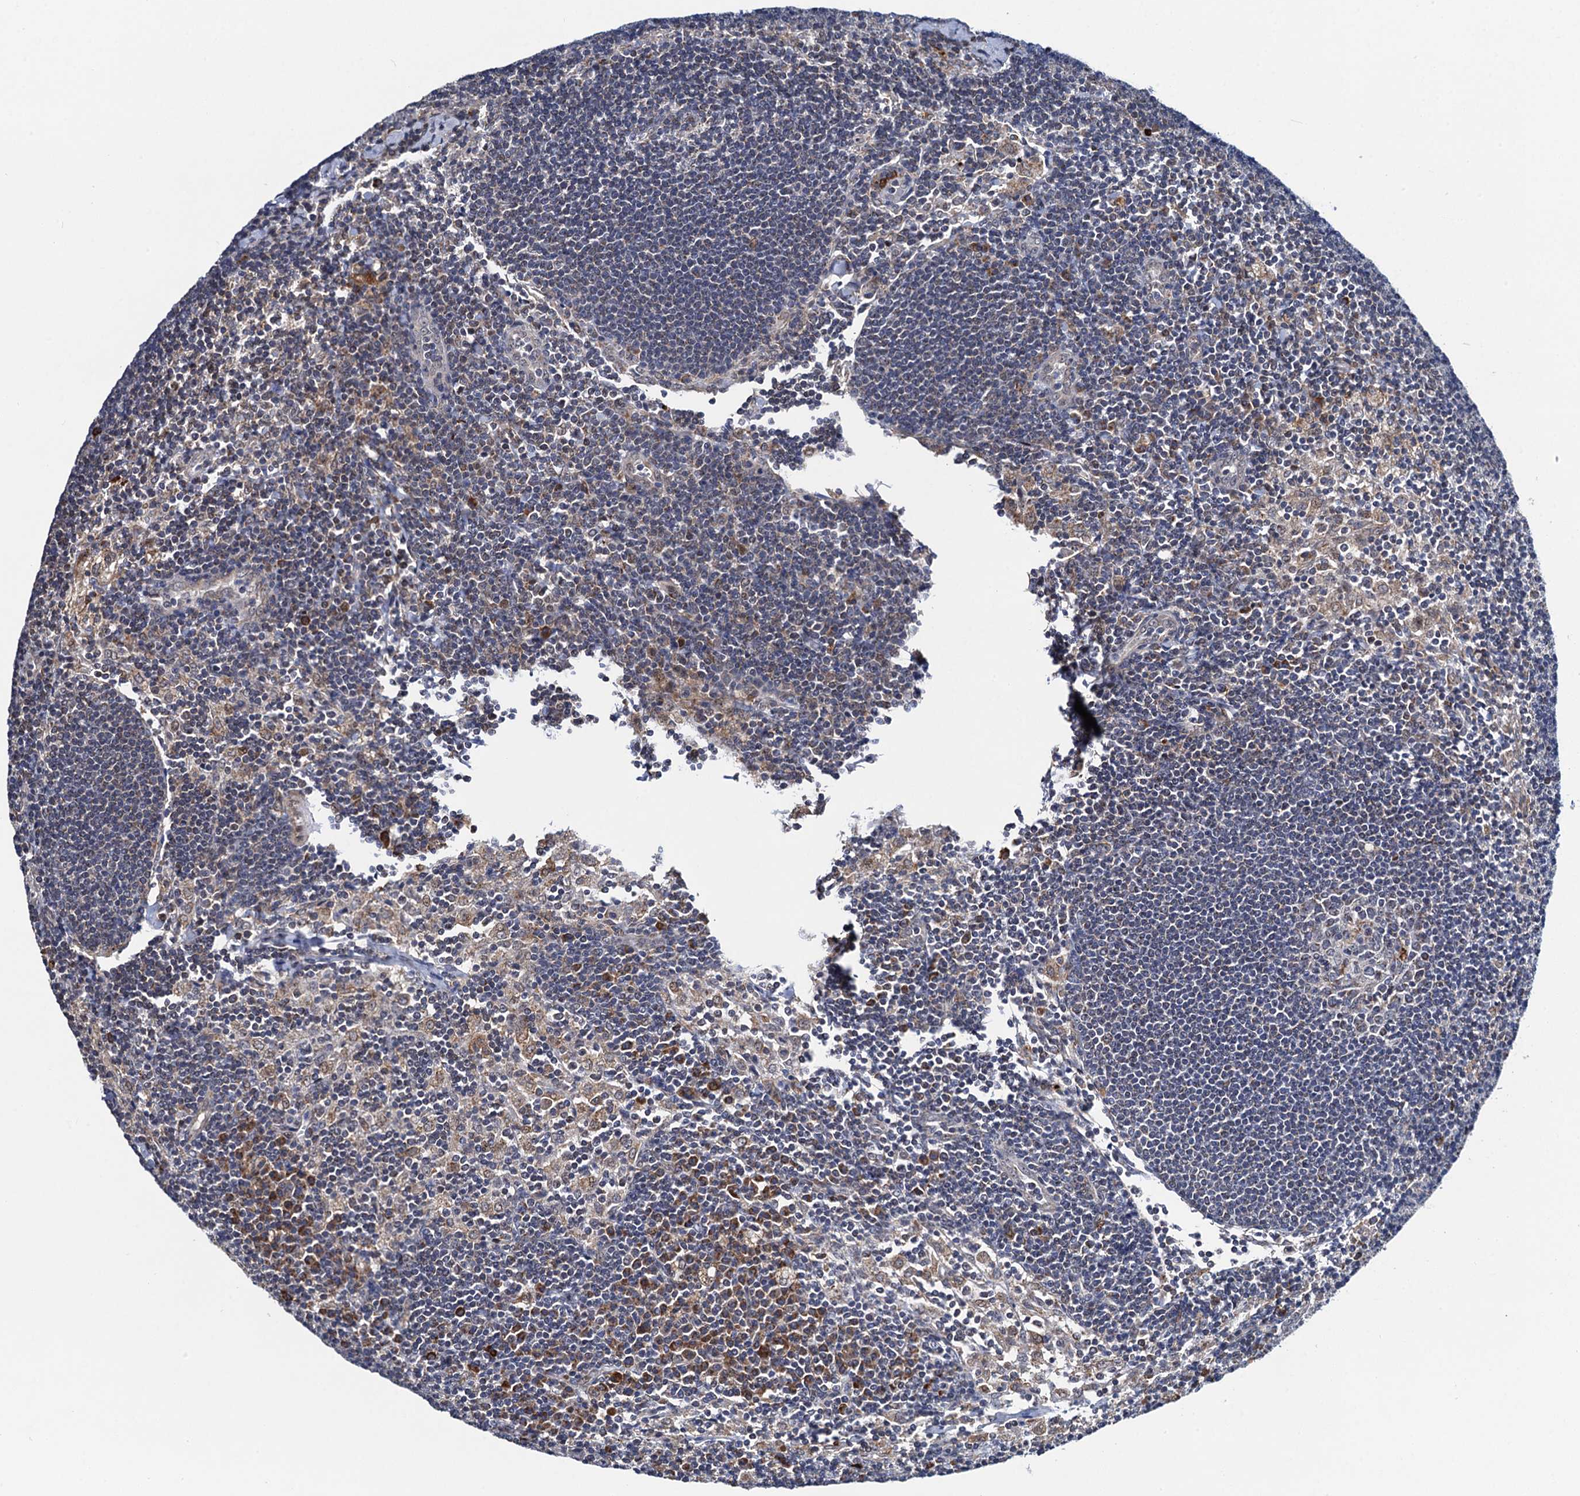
{"staining": {"intensity": "negative", "quantity": "none", "location": "none"}, "tissue": "lymph node", "cell_type": "Germinal center cells", "image_type": "normal", "snomed": [{"axis": "morphology", "description": "Normal tissue, NOS"}, {"axis": "topography", "description": "Lymph node"}], "caption": "DAB (3,3'-diaminobenzidine) immunohistochemical staining of benign lymph node displays no significant positivity in germinal center cells.", "gene": "CMPK2", "patient": {"sex": "male", "age": 24}}